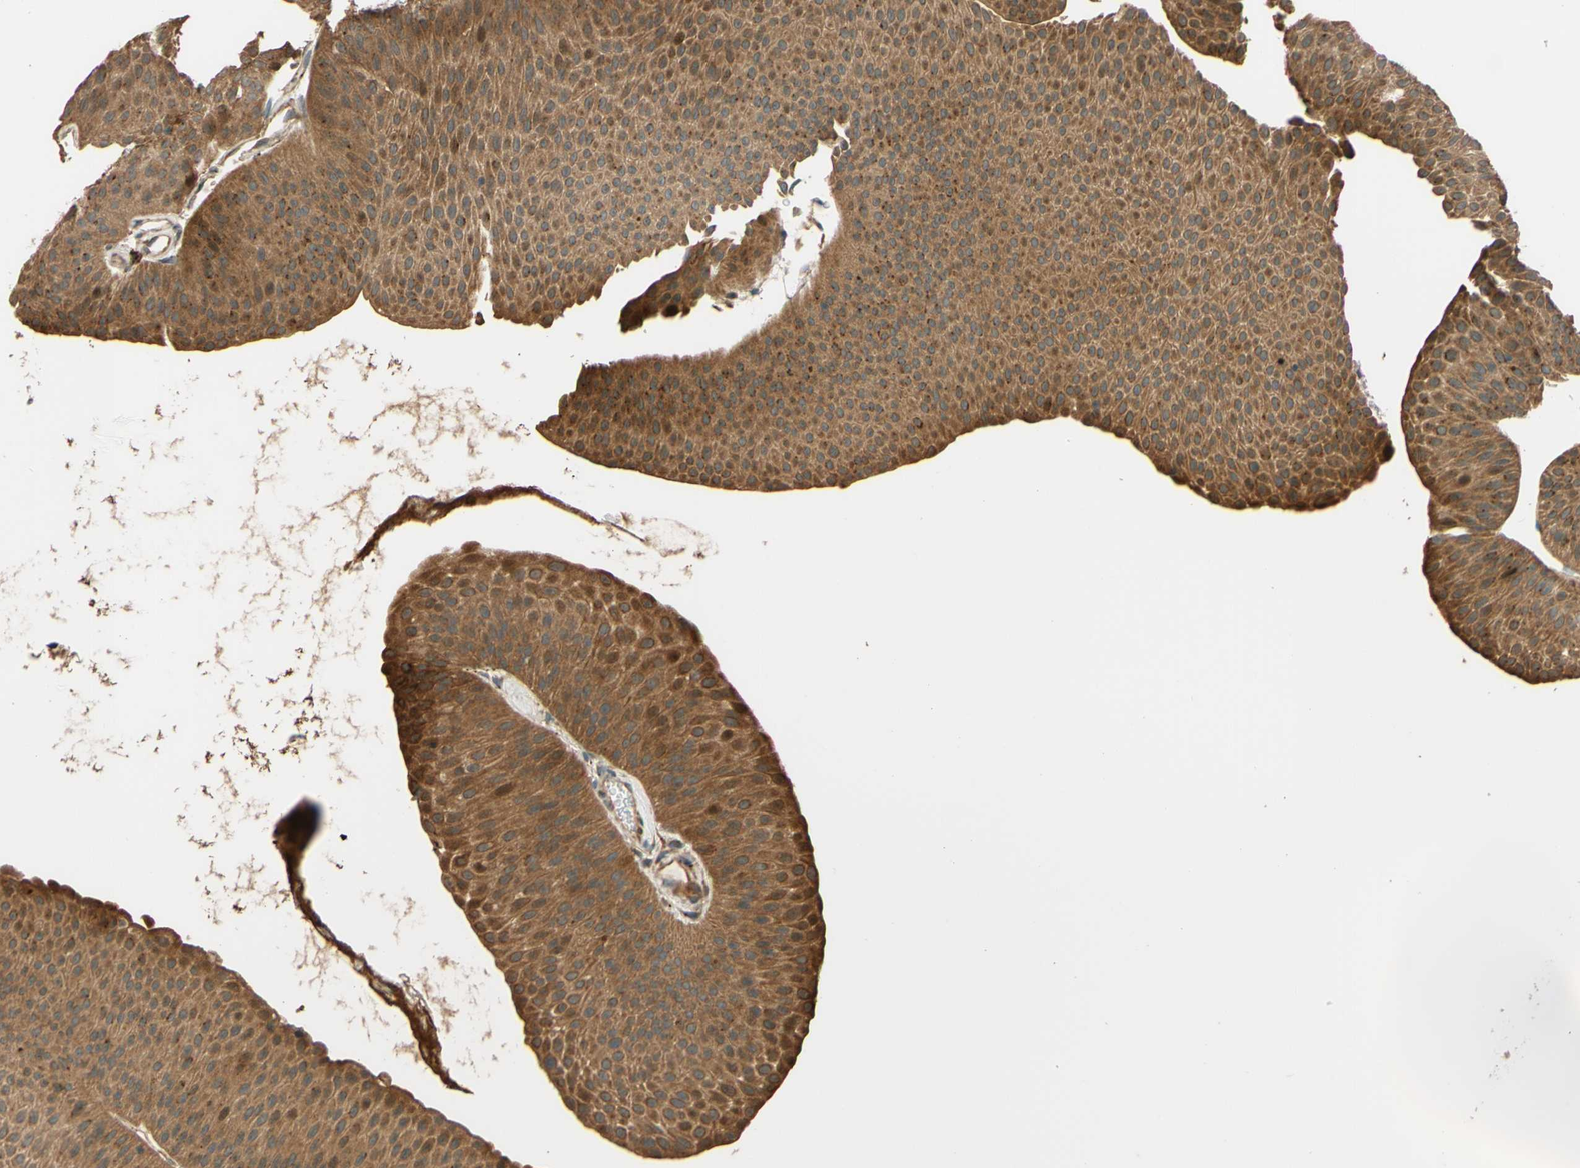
{"staining": {"intensity": "moderate", "quantity": ">75%", "location": "cytoplasmic/membranous"}, "tissue": "urothelial cancer", "cell_type": "Tumor cells", "image_type": "cancer", "snomed": [{"axis": "morphology", "description": "Urothelial carcinoma, Low grade"}, {"axis": "topography", "description": "Urinary bladder"}], "caption": "Urothelial cancer stained for a protein (brown) exhibits moderate cytoplasmic/membranous positive staining in approximately >75% of tumor cells.", "gene": "RNF19A", "patient": {"sex": "female", "age": 60}}